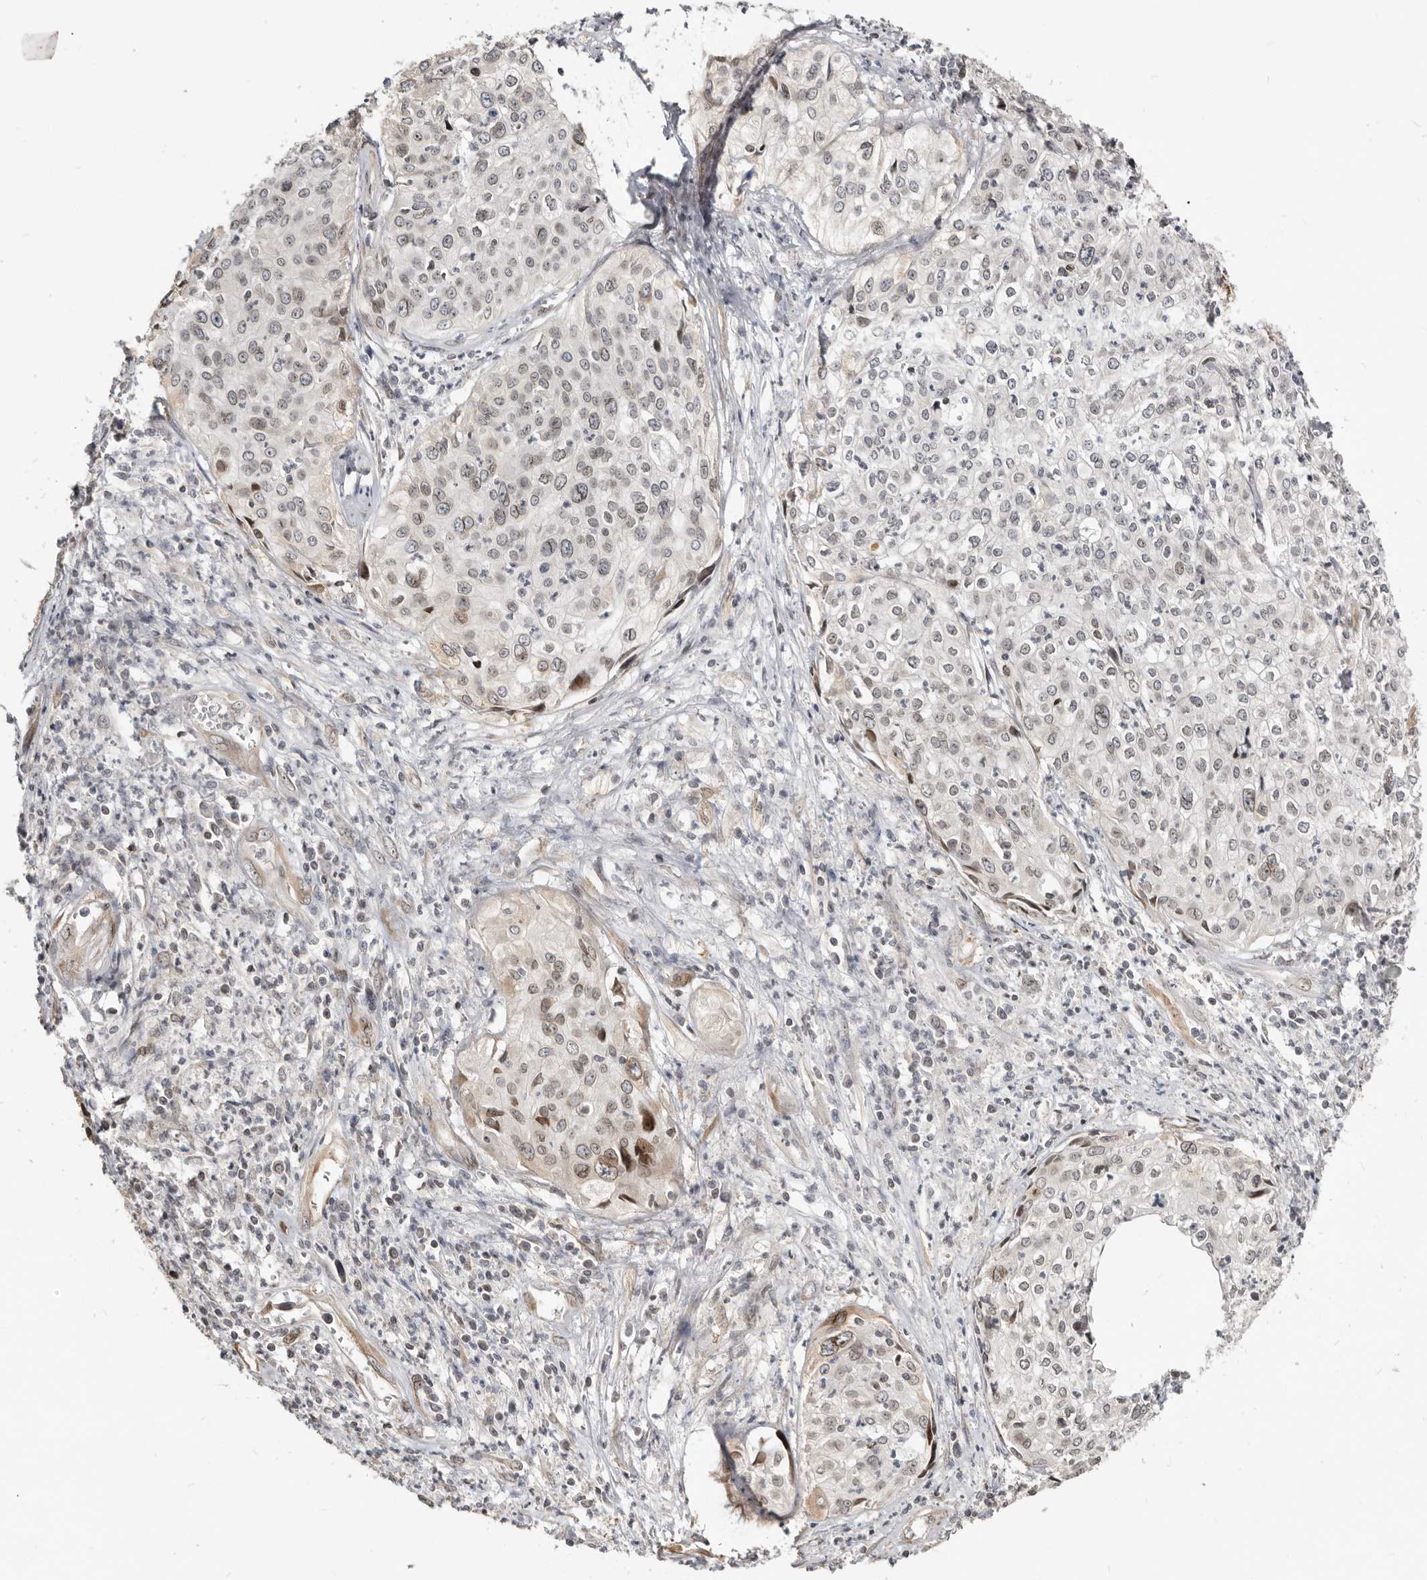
{"staining": {"intensity": "negative", "quantity": "none", "location": "none"}, "tissue": "cervical cancer", "cell_type": "Tumor cells", "image_type": "cancer", "snomed": [{"axis": "morphology", "description": "Squamous cell carcinoma, NOS"}, {"axis": "topography", "description": "Cervix"}], "caption": "A micrograph of cervical cancer stained for a protein exhibits no brown staining in tumor cells.", "gene": "NUP153", "patient": {"sex": "female", "age": 31}}